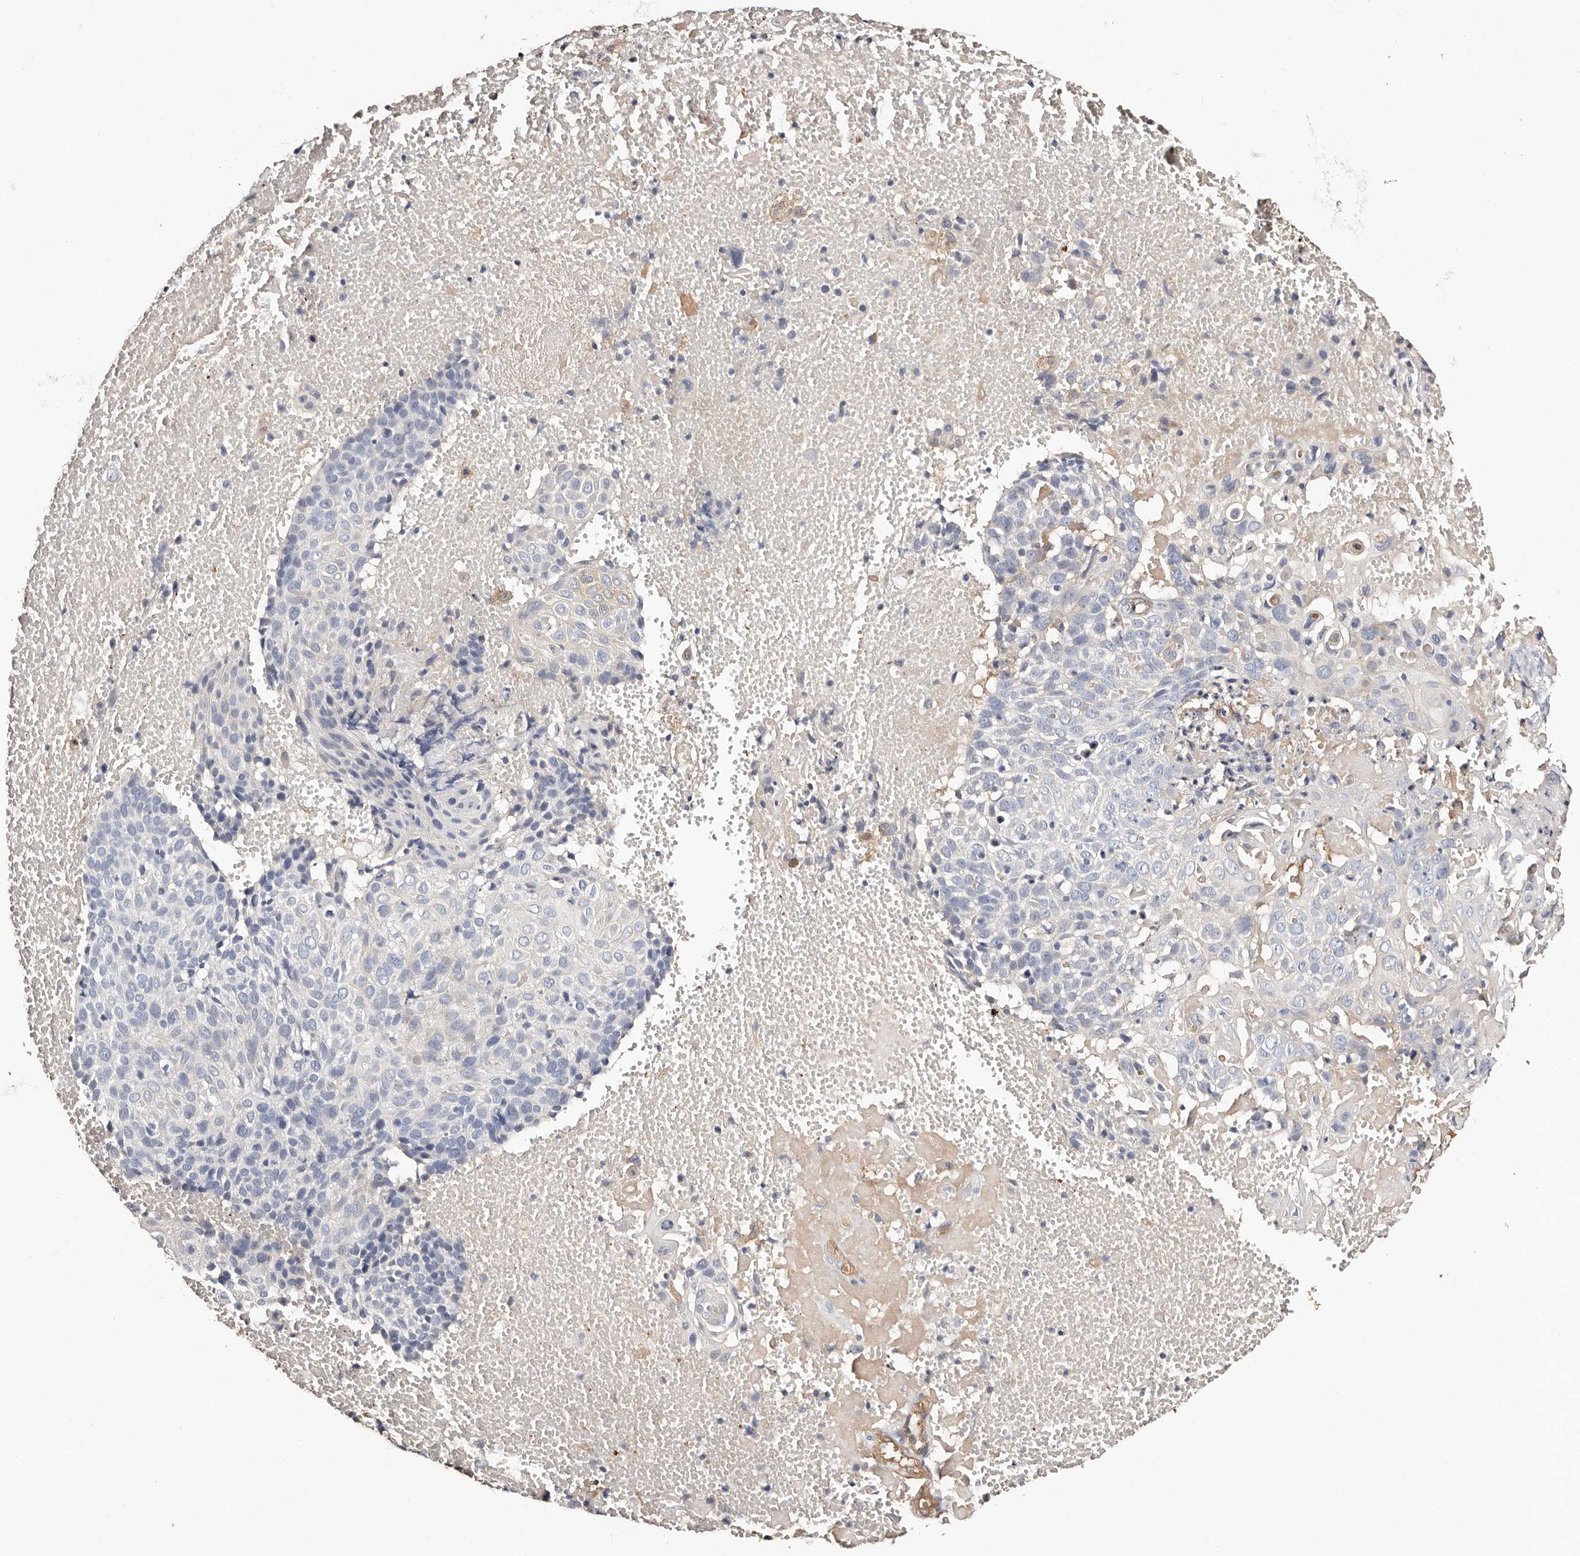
{"staining": {"intensity": "negative", "quantity": "none", "location": "none"}, "tissue": "cervical cancer", "cell_type": "Tumor cells", "image_type": "cancer", "snomed": [{"axis": "morphology", "description": "Squamous cell carcinoma, NOS"}, {"axis": "topography", "description": "Cervix"}], "caption": "Immunohistochemistry of squamous cell carcinoma (cervical) exhibits no positivity in tumor cells.", "gene": "TGM2", "patient": {"sex": "female", "age": 74}}